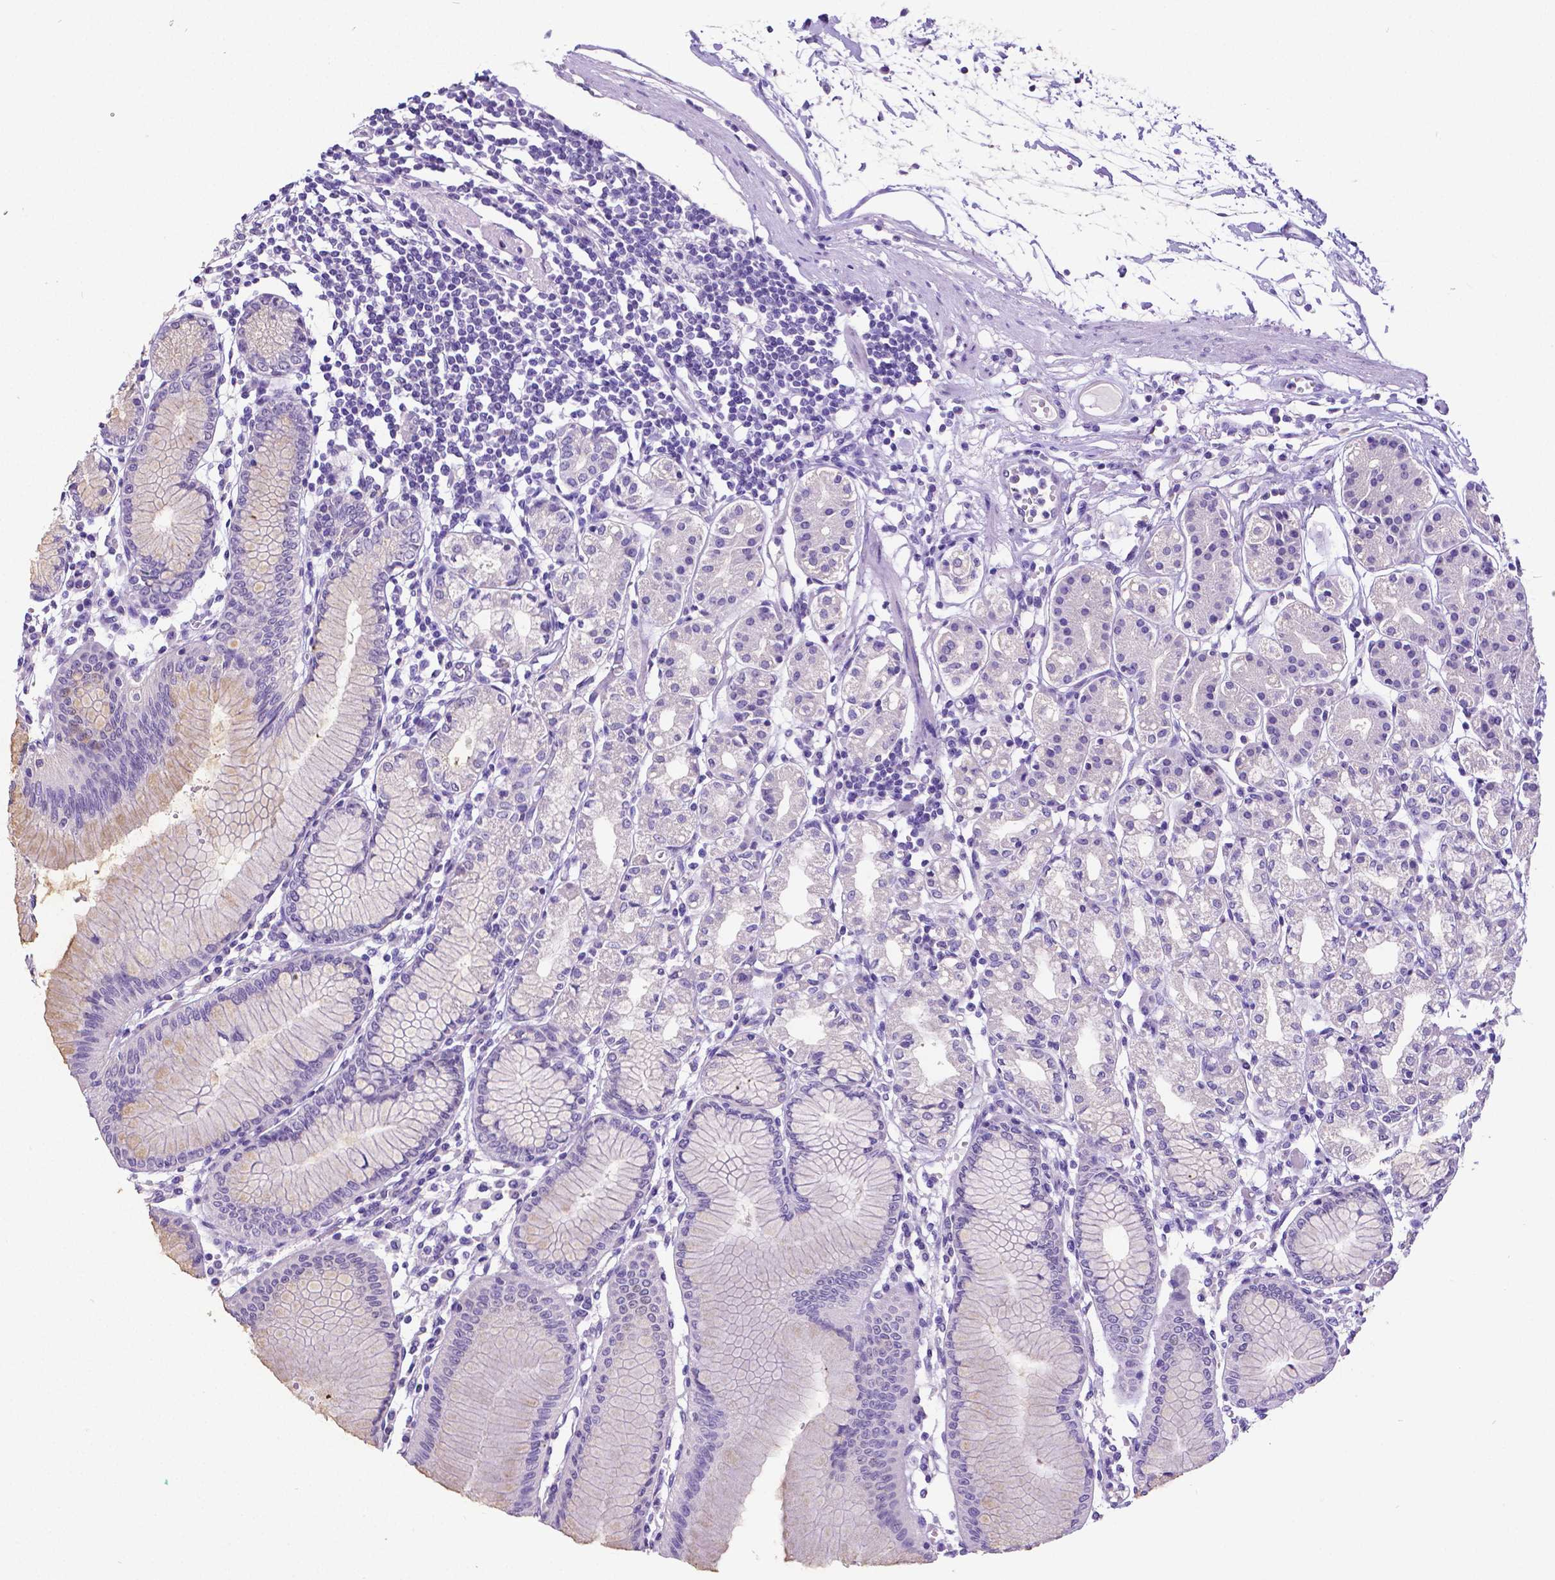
{"staining": {"intensity": "negative", "quantity": "none", "location": "none"}, "tissue": "stomach", "cell_type": "Glandular cells", "image_type": "normal", "snomed": [{"axis": "morphology", "description": "Normal tissue, NOS"}, {"axis": "topography", "description": "Skeletal muscle"}, {"axis": "topography", "description": "Stomach"}], "caption": "DAB immunohistochemical staining of benign stomach demonstrates no significant staining in glandular cells. (Stains: DAB (3,3'-diaminobenzidine) immunohistochemistry (IHC) with hematoxylin counter stain, Microscopy: brightfield microscopy at high magnification).", "gene": "SATB2", "patient": {"sex": "female", "age": 57}}